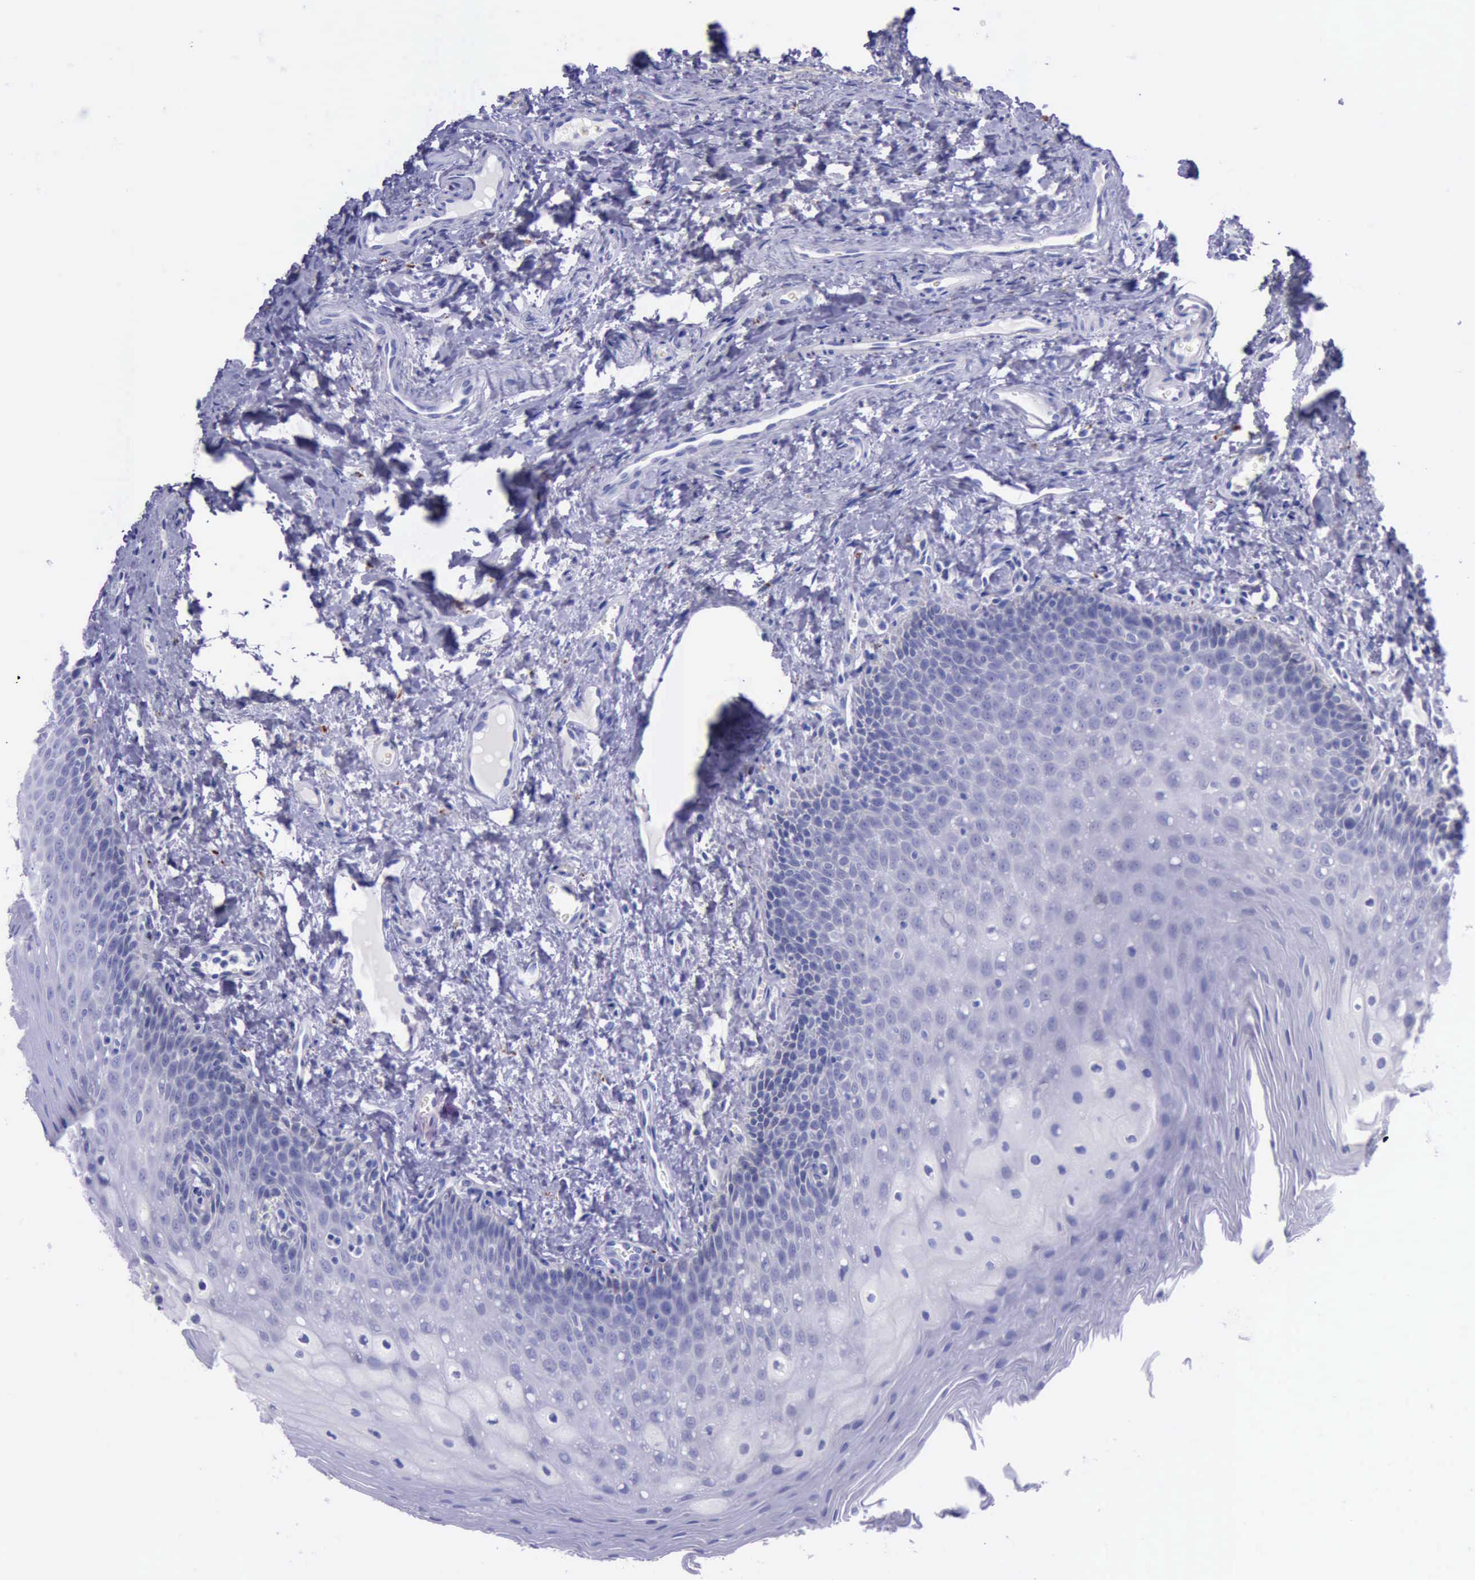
{"staining": {"intensity": "negative", "quantity": "none", "location": "none"}, "tissue": "oral mucosa", "cell_type": "Squamous epithelial cells", "image_type": "normal", "snomed": [{"axis": "morphology", "description": "Normal tissue, NOS"}, {"axis": "topography", "description": "Oral tissue"}], "caption": "An immunohistochemistry micrograph of normal oral mucosa is shown. There is no staining in squamous epithelial cells of oral mucosa.", "gene": "GLA", "patient": {"sex": "male", "age": 20}}